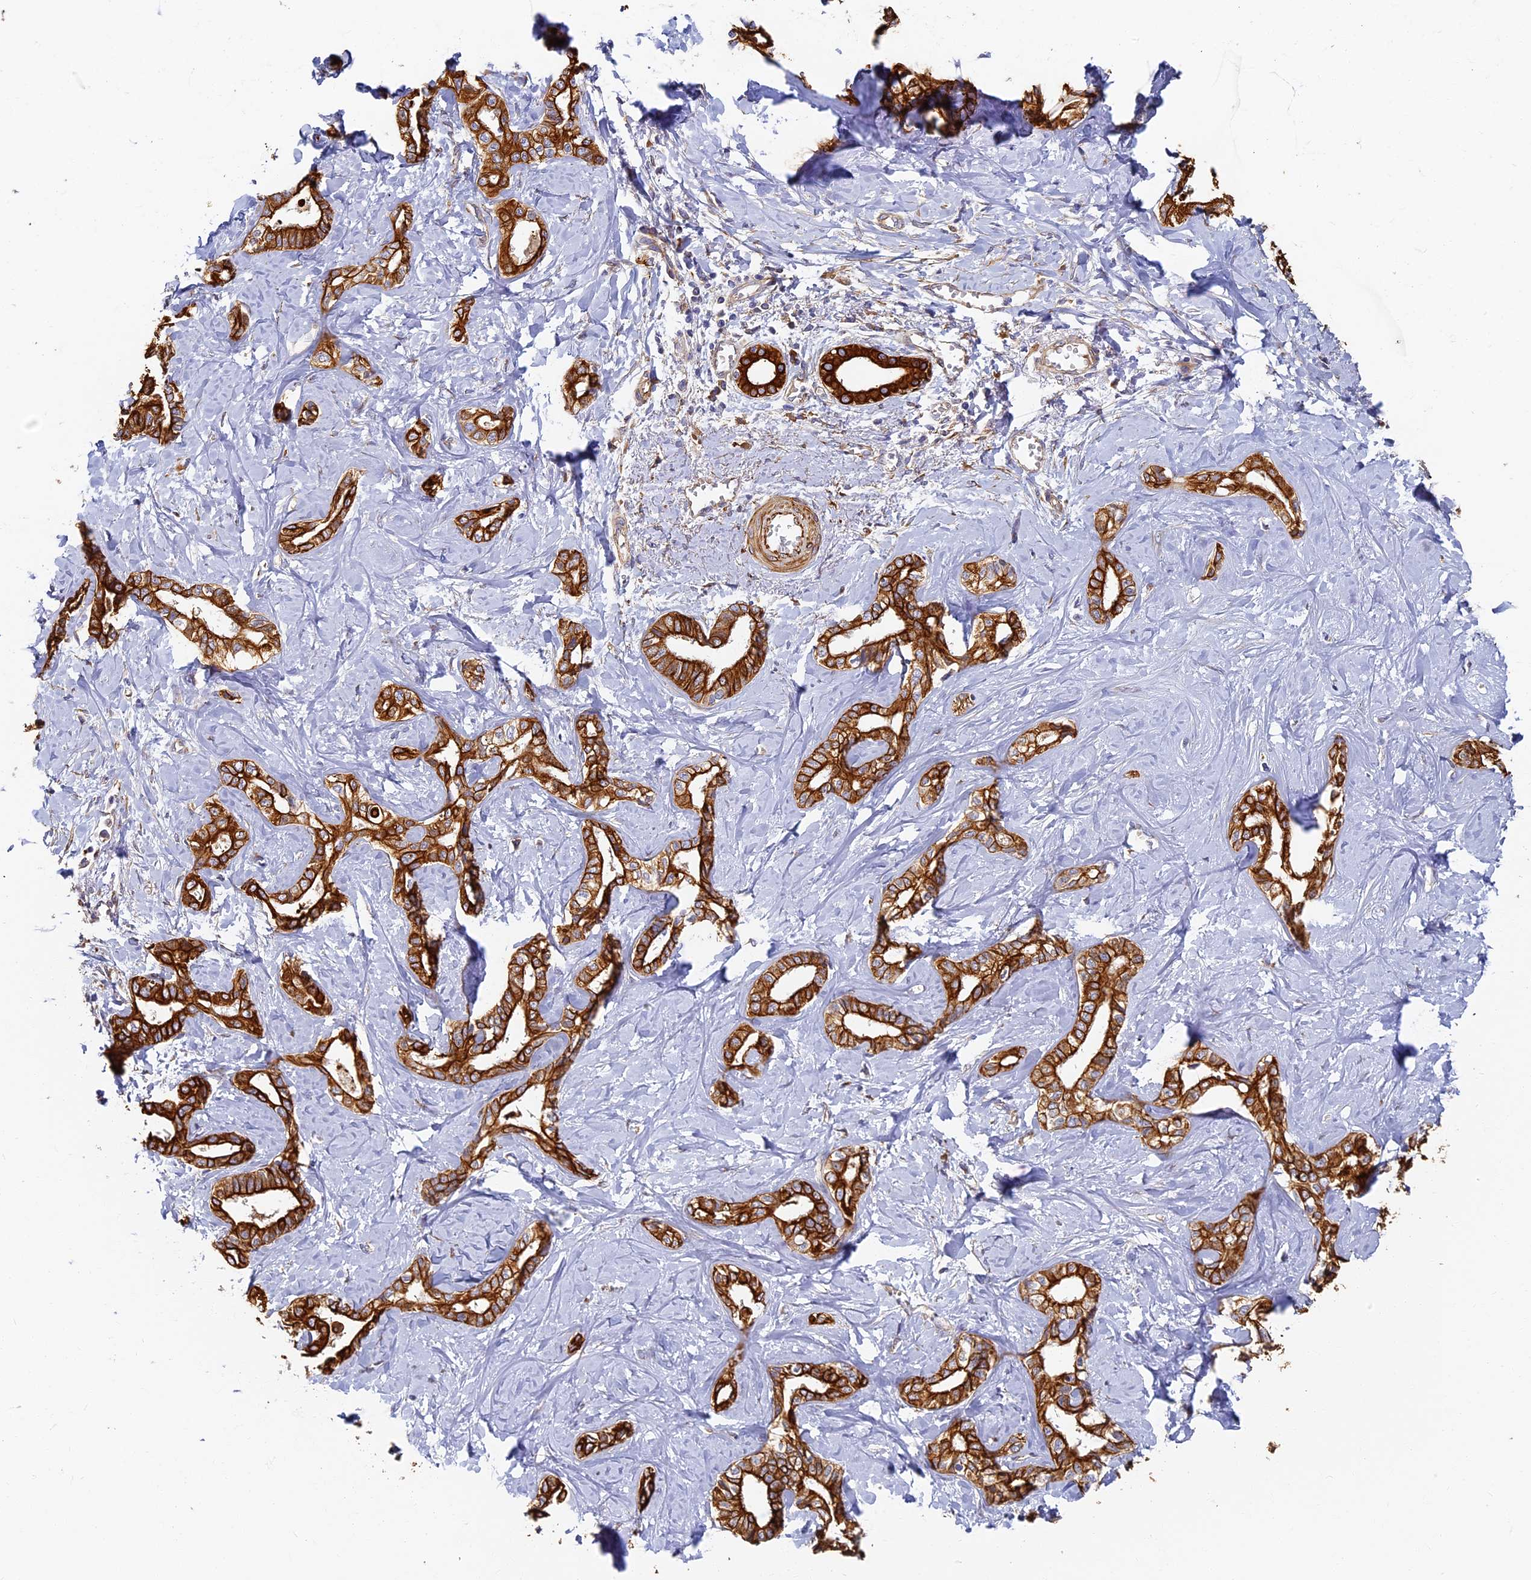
{"staining": {"intensity": "strong", "quantity": ">75%", "location": "cytoplasmic/membranous"}, "tissue": "liver cancer", "cell_type": "Tumor cells", "image_type": "cancer", "snomed": [{"axis": "morphology", "description": "Cholangiocarcinoma"}, {"axis": "topography", "description": "Liver"}], "caption": "Protein expression analysis of human liver cancer reveals strong cytoplasmic/membranous staining in about >75% of tumor cells.", "gene": "LRRC57", "patient": {"sex": "female", "age": 77}}